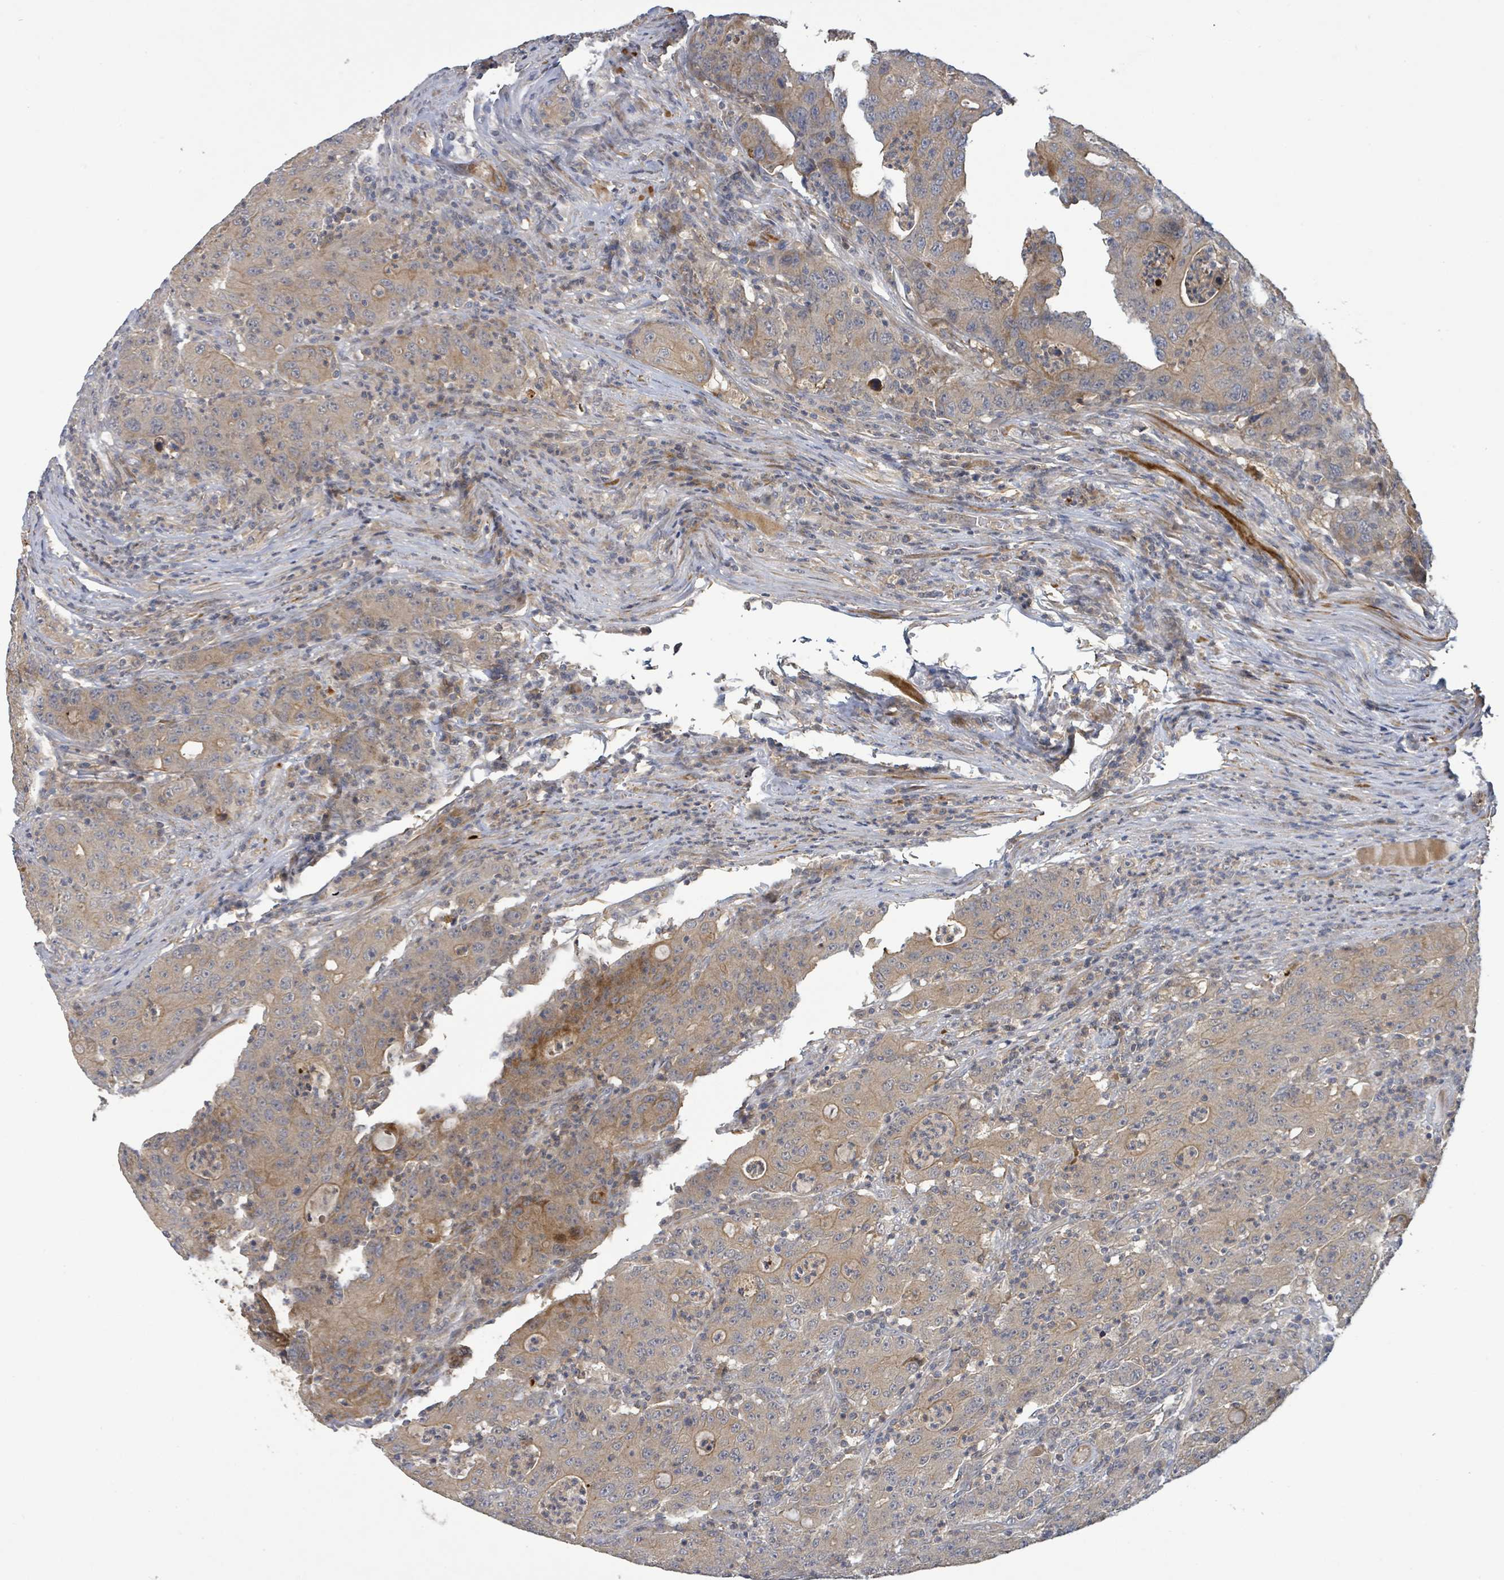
{"staining": {"intensity": "weak", "quantity": ">75%", "location": "cytoplasmic/membranous"}, "tissue": "colorectal cancer", "cell_type": "Tumor cells", "image_type": "cancer", "snomed": [{"axis": "morphology", "description": "Adenocarcinoma, NOS"}, {"axis": "topography", "description": "Colon"}], "caption": "Adenocarcinoma (colorectal) tissue demonstrates weak cytoplasmic/membranous positivity in approximately >75% of tumor cells", "gene": "STARD4", "patient": {"sex": "male", "age": 83}}